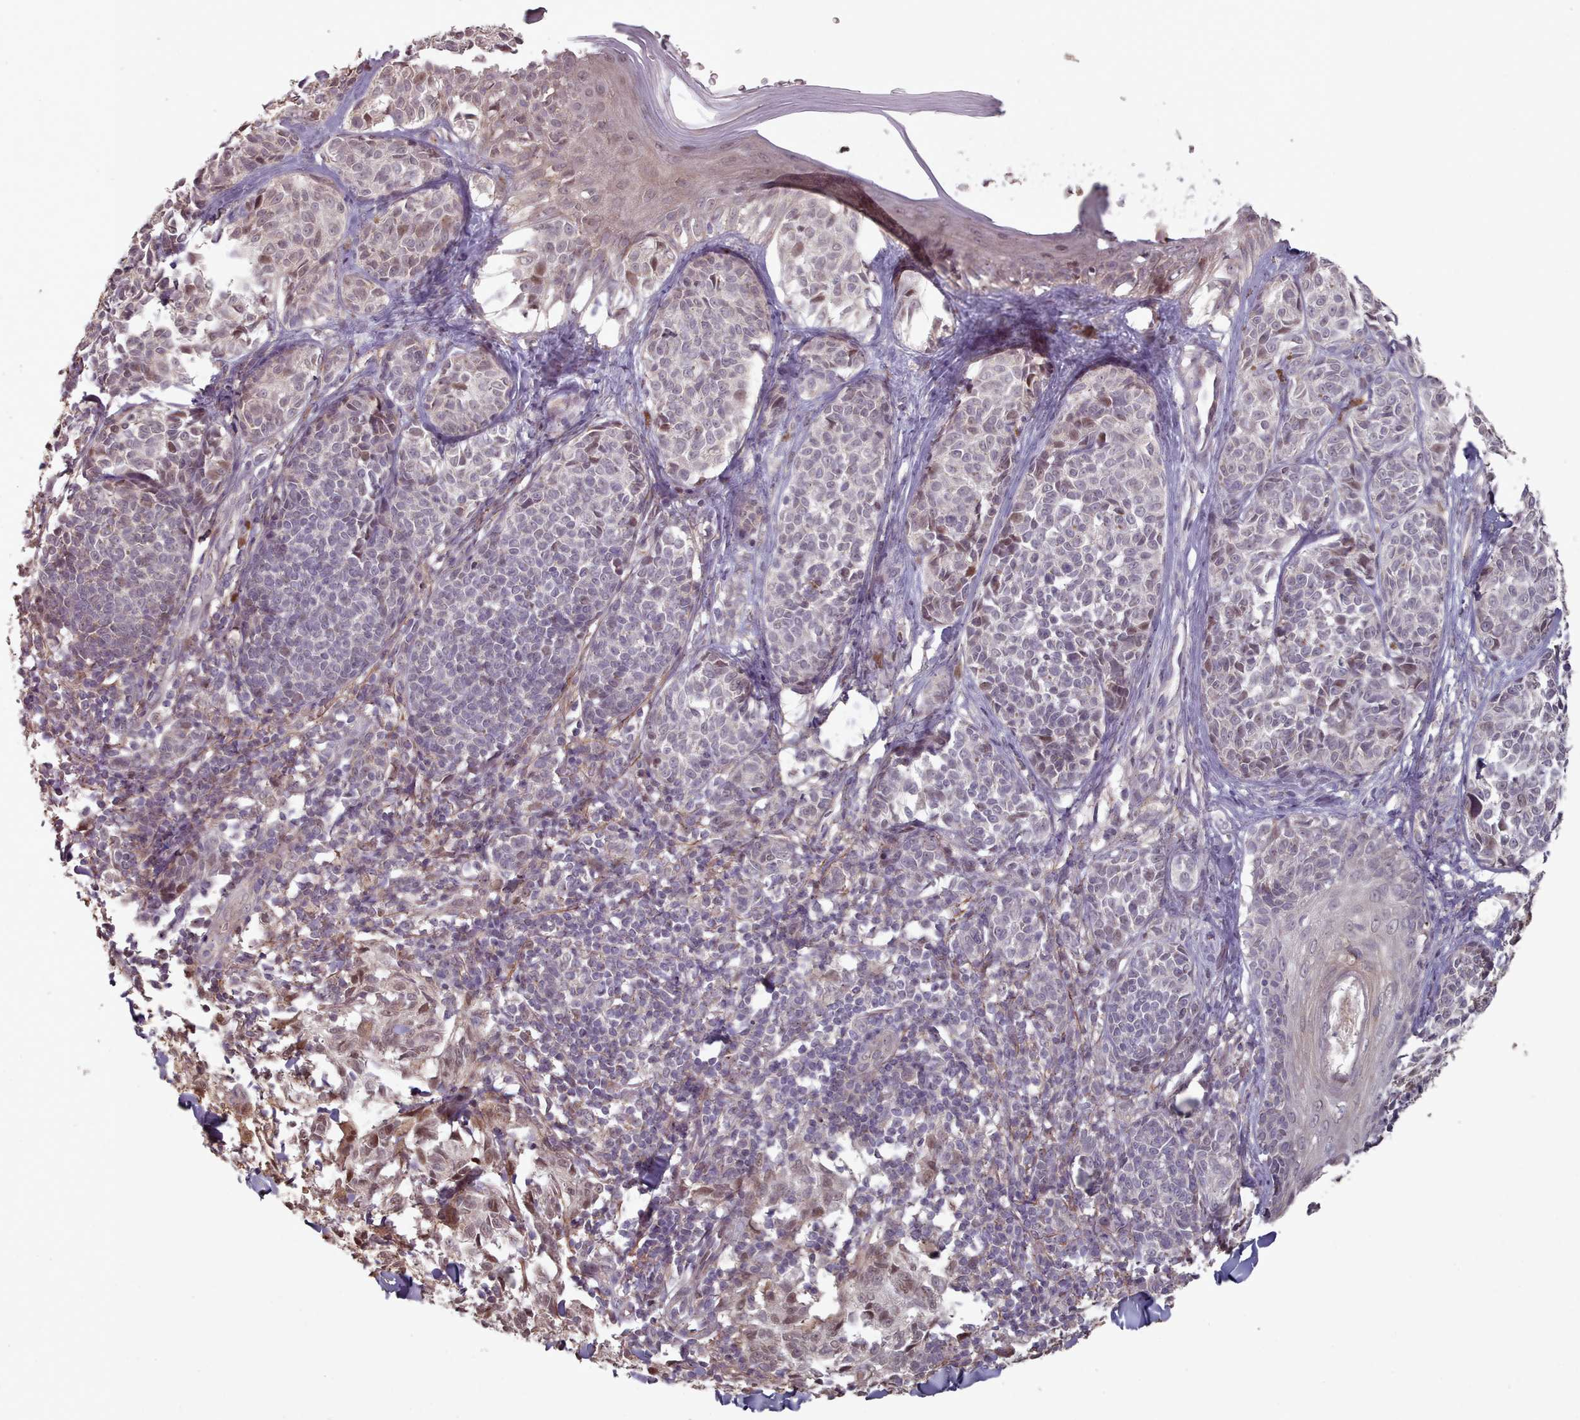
{"staining": {"intensity": "moderate", "quantity": "<25%", "location": "nuclear"}, "tissue": "melanoma", "cell_type": "Tumor cells", "image_type": "cancer", "snomed": [{"axis": "morphology", "description": "Malignant melanoma, NOS"}, {"axis": "topography", "description": "Skin of upper extremity"}], "caption": "This is a micrograph of IHC staining of malignant melanoma, which shows moderate staining in the nuclear of tumor cells.", "gene": "ERCC6L", "patient": {"sex": "male", "age": 40}}